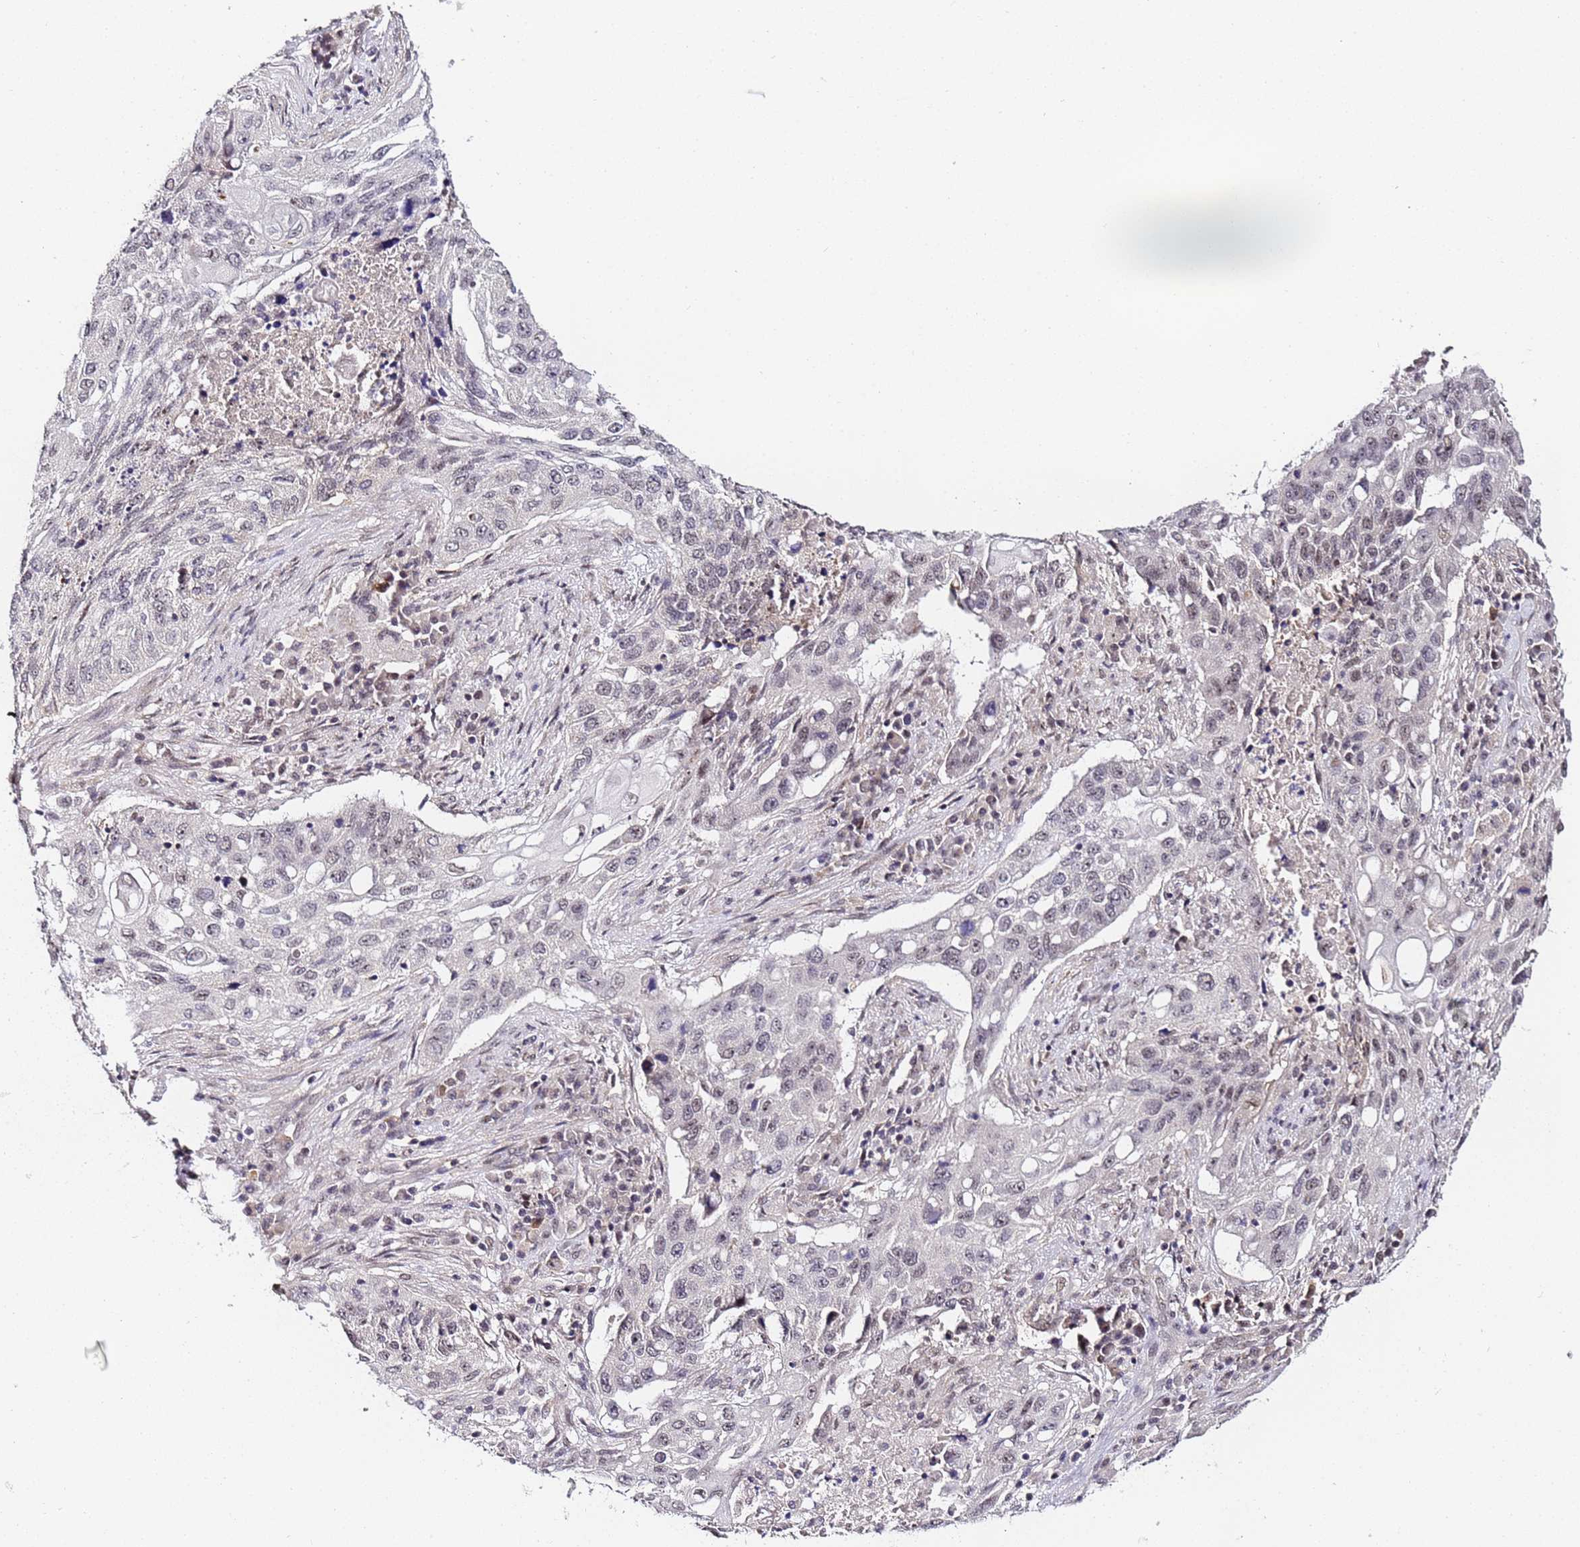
{"staining": {"intensity": "weak", "quantity": "<25%", "location": "nuclear"}, "tissue": "lung cancer", "cell_type": "Tumor cells", "image_type": "cancer", "snomed": [{"axis": "morphology", "description": "Squamous cell carcinoma, NOS"}, {"axis": "topography", "description": "Lung"}], "caption": "A histopathology image of lung squamous cell carcinoma stained for a protein shows no brown staining in tumor cells. Brightfield microscopy of IHC stained with DAB (brown) and hematoxylin (blue), captured at high magnification.", "gene": "LSM3", "patient": {"sex": "female", "age": 63}}